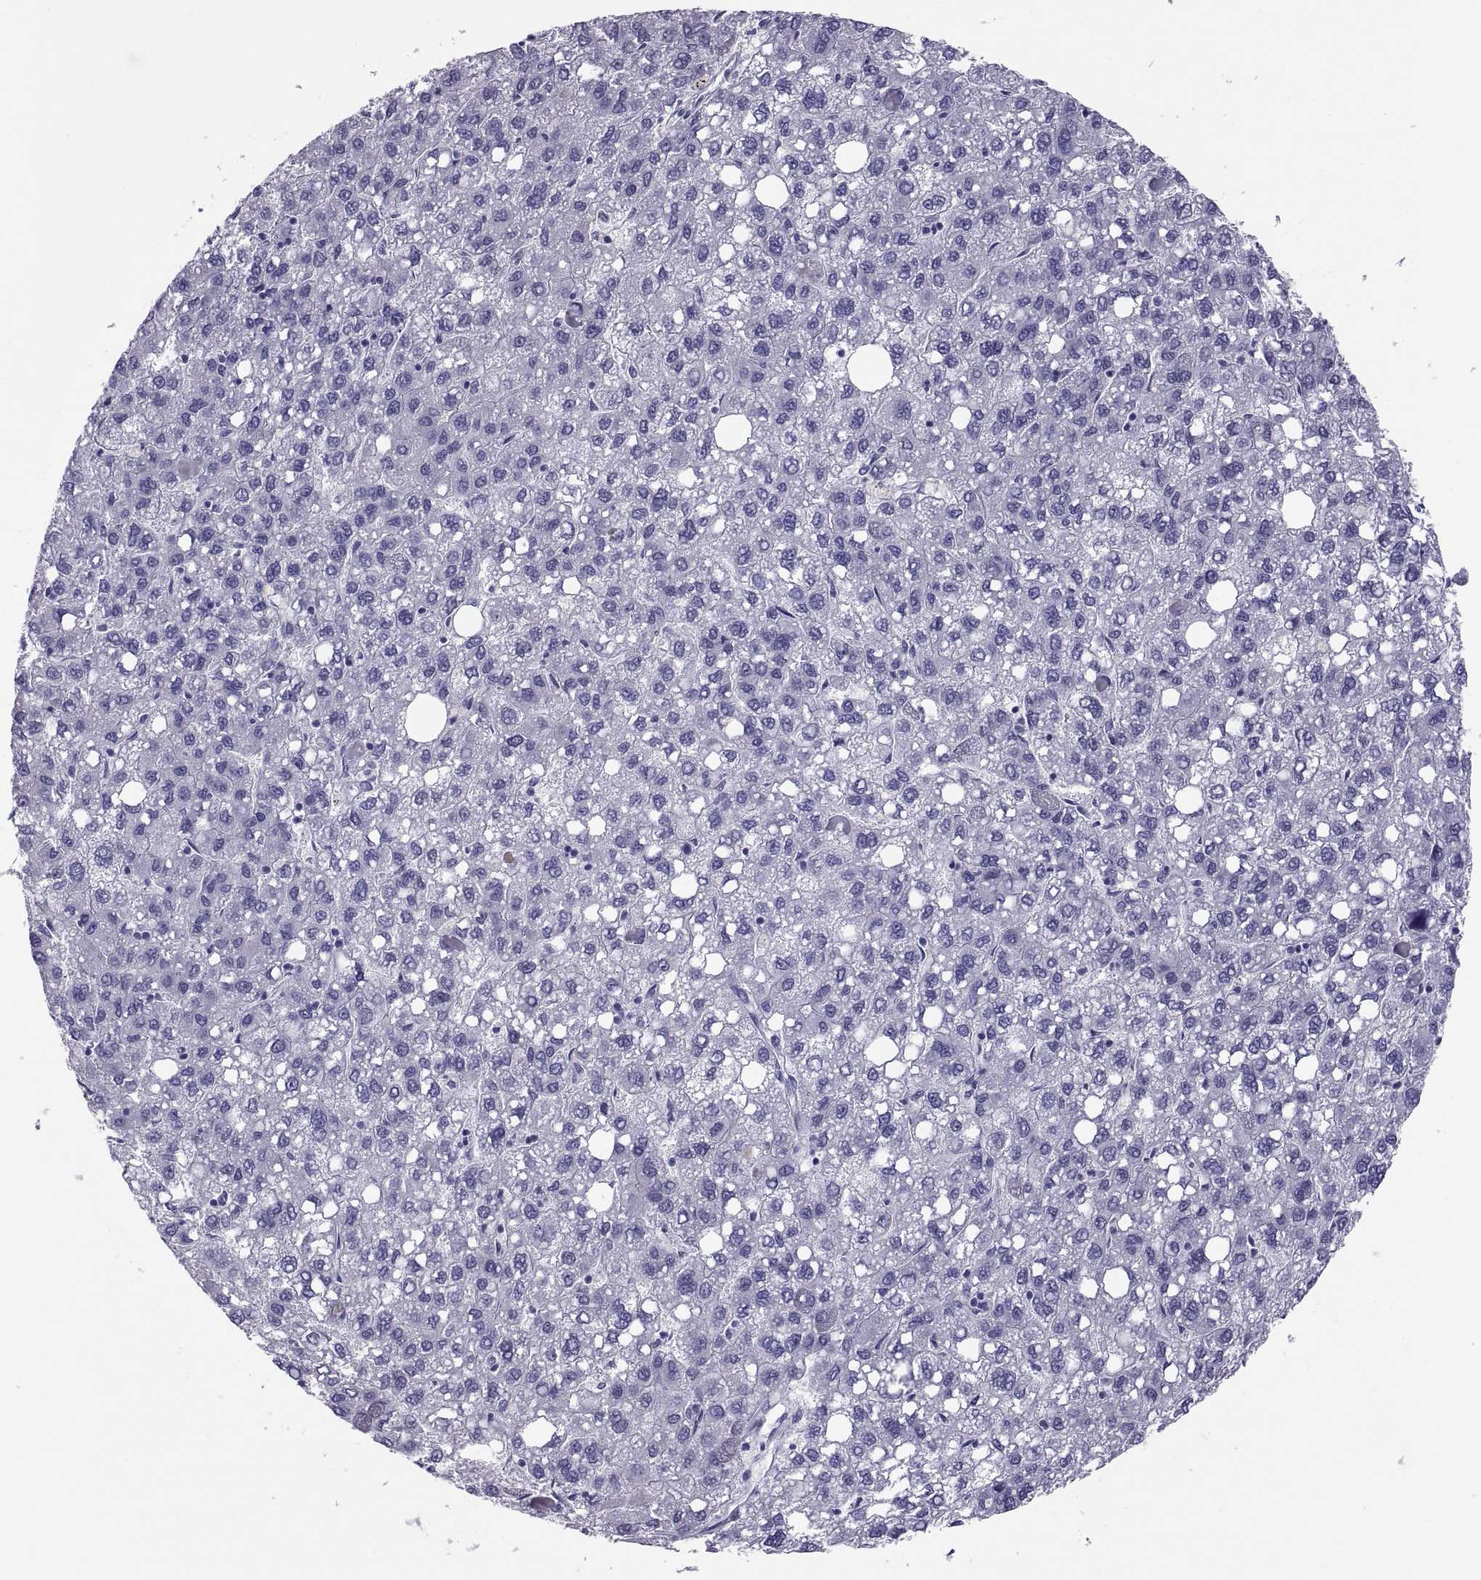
{"staining": {"intensity": "negative", "quantity": "none", "location": "none"}, "tissue": "liver cancer", "cell_type": "Tumor cells", "image_type": "cancer", "snomed": [{"axis": "morphology", "description": "Carcinoma, Hepatocellular, NOS"}, {"axis": "topography", "description": "Liver"}], "caption": "Tumor cells show no significant protein expression in hepatocellular carcinoma (liver).", "gene": "RNASE12", "patient": {"sex": "female", "age": 82}}